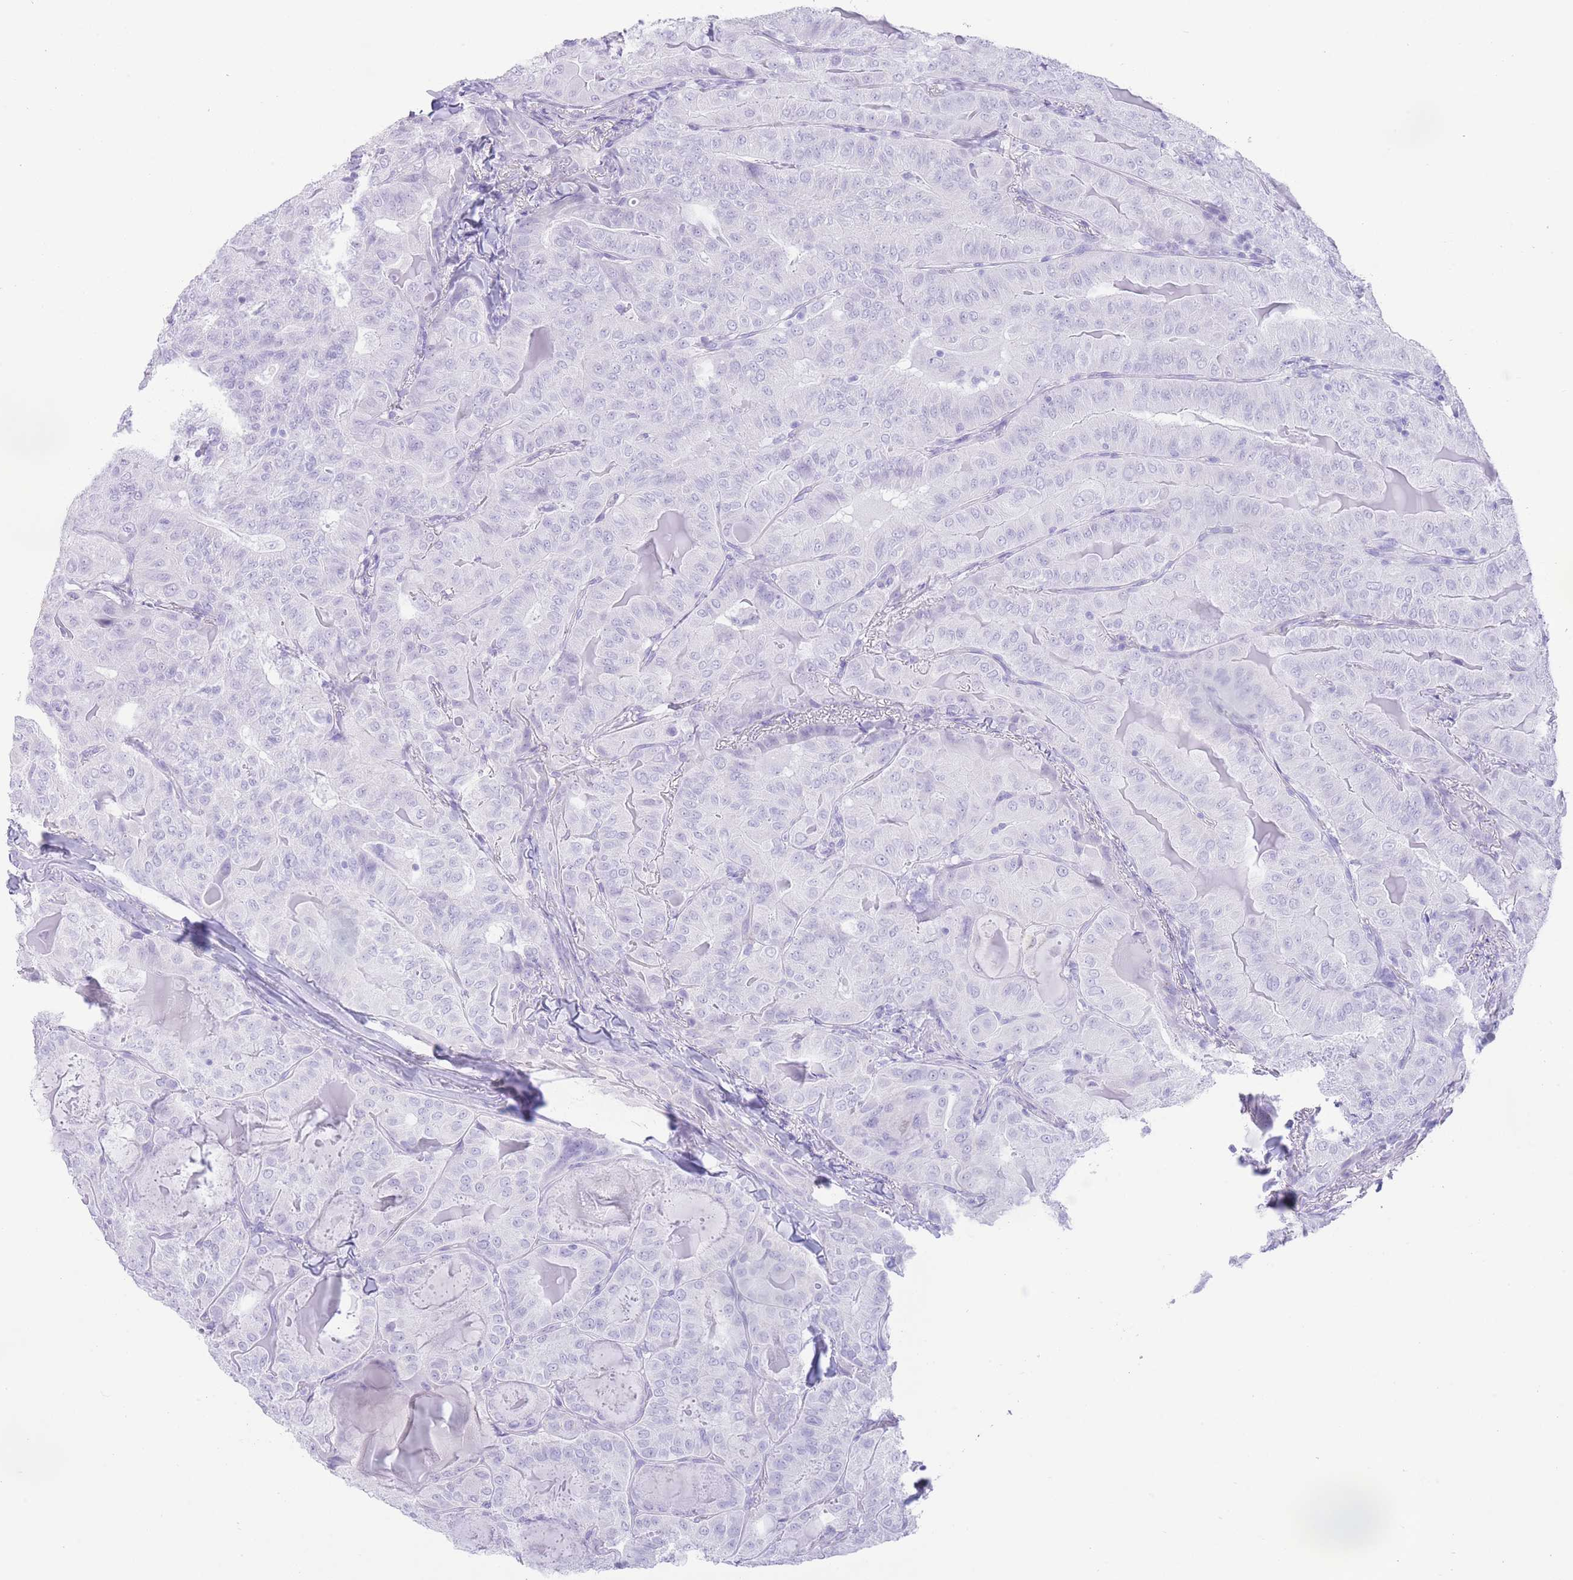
{"staining": {"intensity": "negative", "quantity": "none", "location": "none"}, "tissue": "thyroid cancer", "cell_type": "Tumor cells", "image_type": "cancer", "snomed": [{"axis": "morphology", "description": "Papillary adenocarcinoma, NOS"}, {"axis": "topography", "description": "Thyroid gland"}], "caption": "Immunohistochemical staining of human thyroid papillary adenocarcinoma reveals no significant staining in tumor cells.", "gene": "ELOA2", "patient": {"sex": "female", "age": 68}}